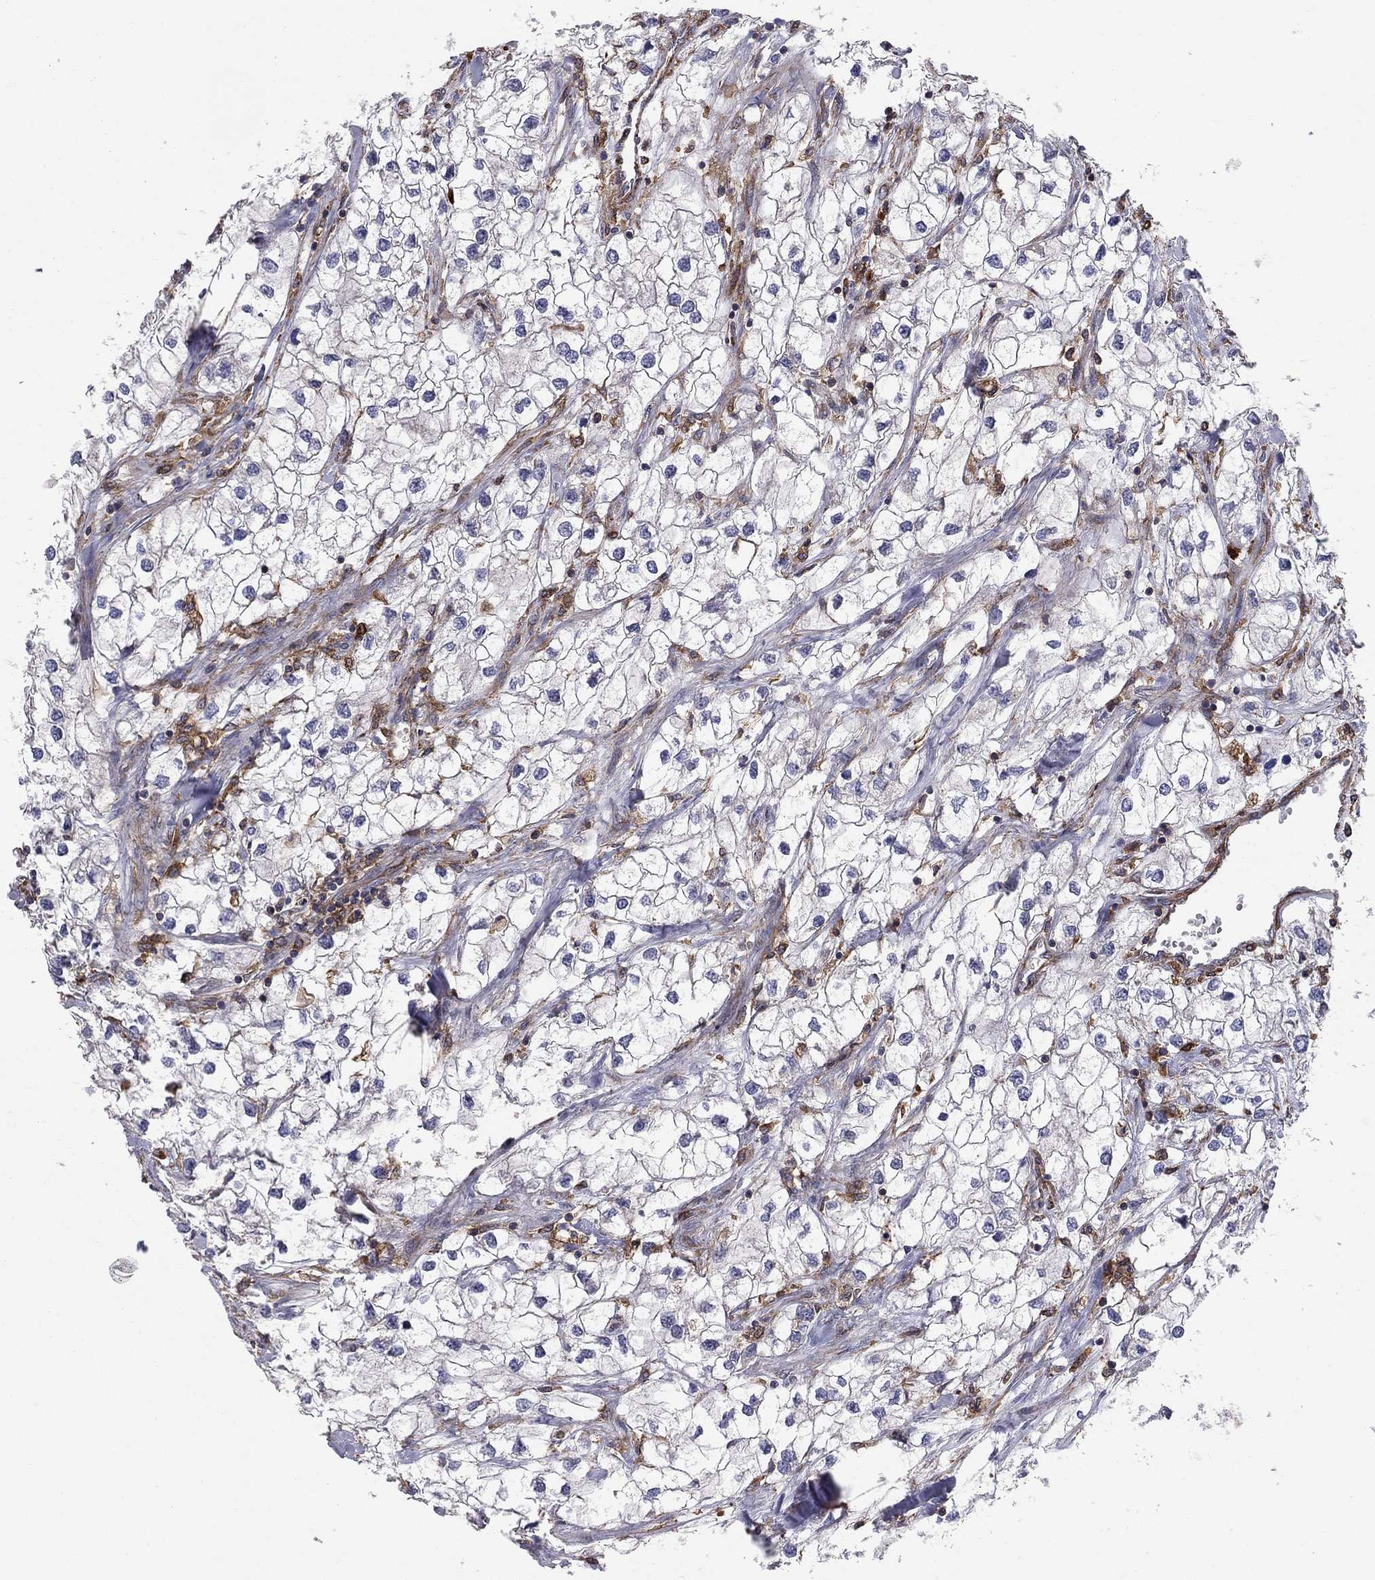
{"staining": {"intensity": "negative", "quantity": "none", "location": "none"}, "tissue": "renal cancer", "cell_type": "Tumor cells", "image_type": "cancer", "snomed": [{"axis": "morphology", "description": "Adenocarcinoma, NOS"}, {"axis": "topography", "description": "Kidney"}], "caption": "Renal cancer was stained to show a protein in brown. There is no significant positivity in tumor cells. (Immunohistochemistry (ihc), brightfield microscopy, high magnification).", "gene": "EHBP1L1", "patient": {"sex": "male", "age": 59}}